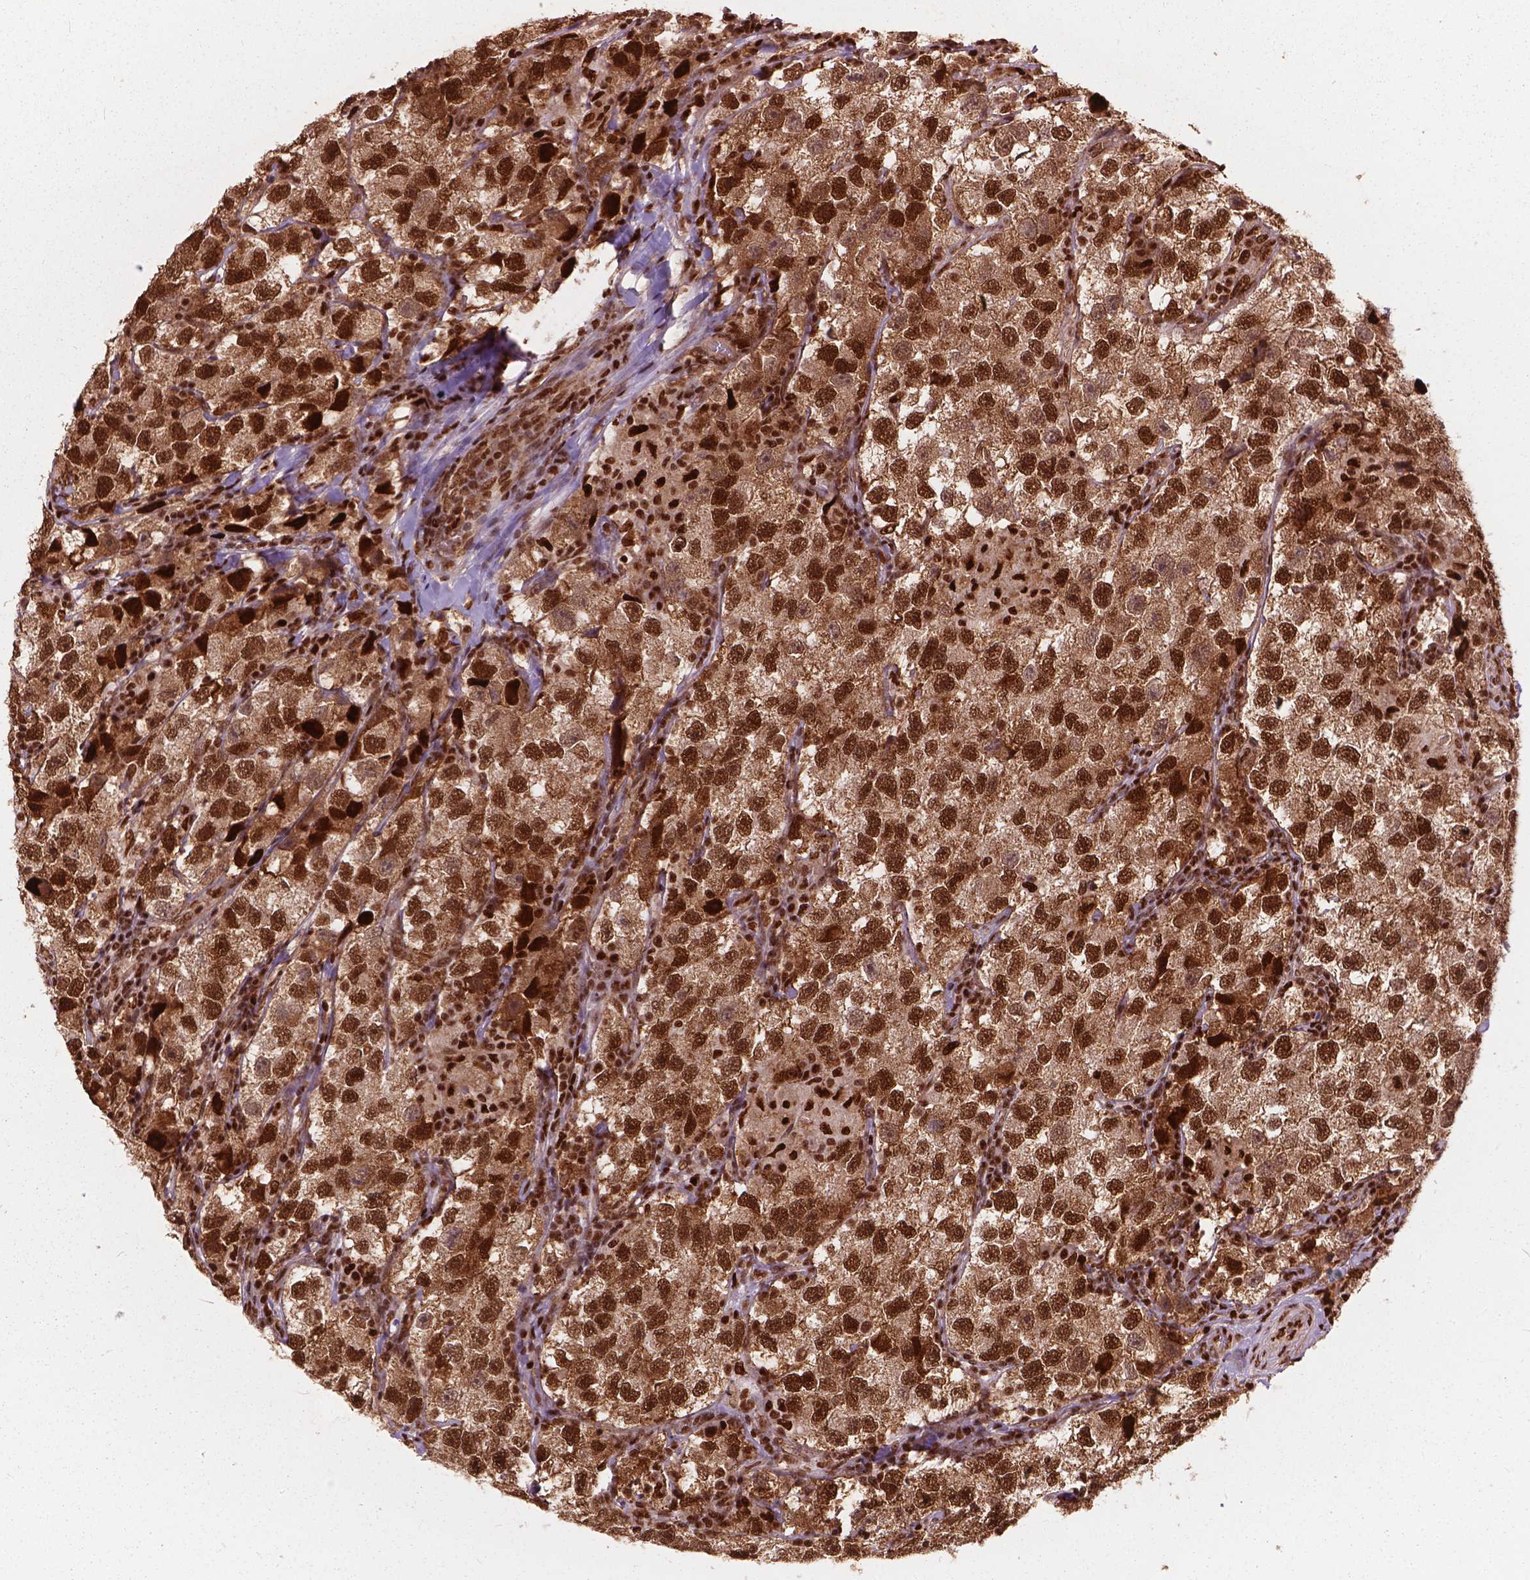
{"staining": {"intensity": "moderate", "quantity": ">75%", "location": "cytoplasmic/membranous,nuclear"}, "tissue": "testis cancer", "cell_type": "Tumor cells", "image_type": "cancer", "snomed": [{"axis": "morphology", "description": "Seminoma, NOS"}, {"axis": "topography", "description": "Testis"}], "caption": "Moderate cytoplasmic/membranous and nuclear protein expression is appreciated in about >75% of tumor cells in testis seminoma.", "gene": "ANP32B", "patient": {"sex": "male", "age": 26}}